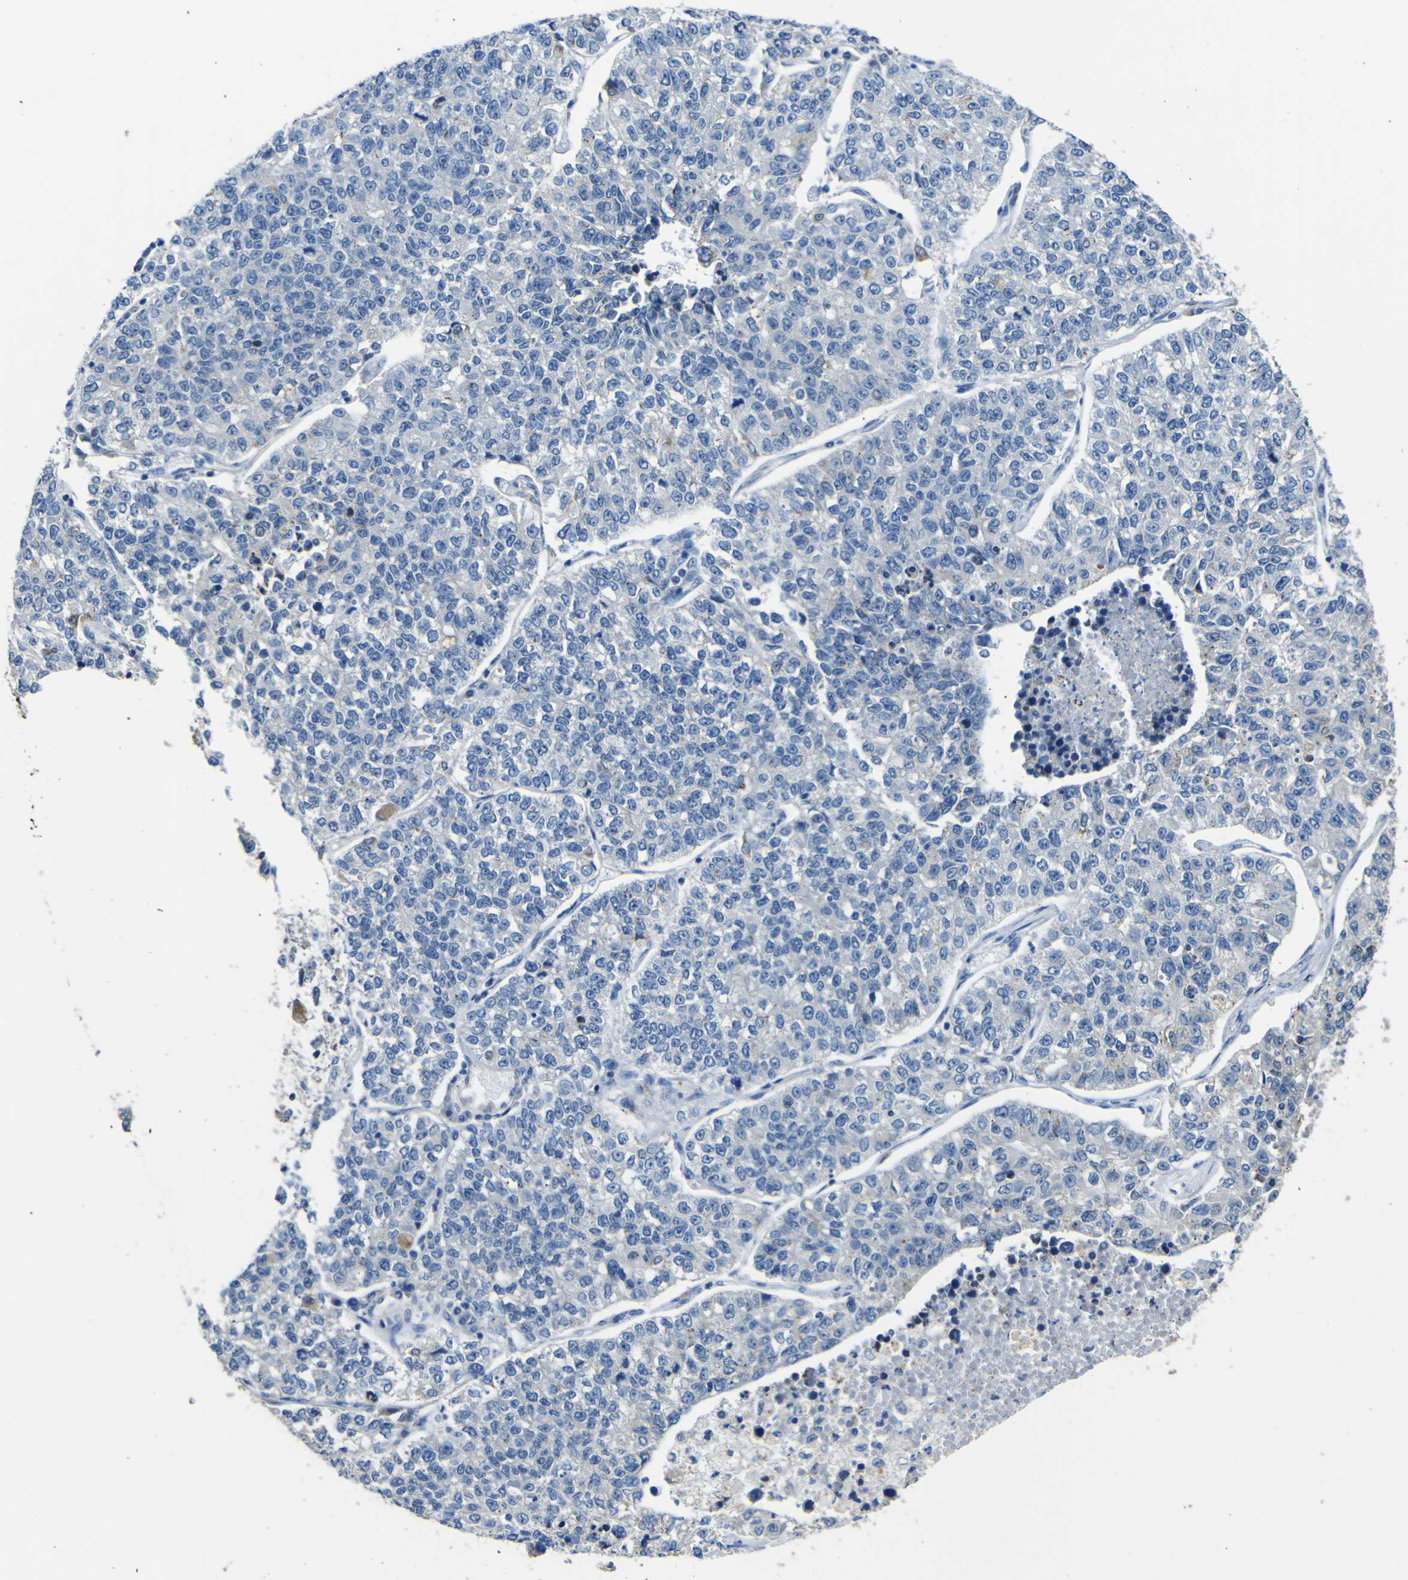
{"staining": {"intensity": "negative", "quantity": "none", "location": "none"}, "tissue": "lung cancer", "cell_type": "Tumor cells", "image_type": "cancer", "snomed": [{"axis": "morphology", "description": "Adenocarcinoma, NOS"}, {"axis": "topography", "description": "Lung"}], "caption": "An immunohistochemistry (IHC) histopathology image of lung cancer (adenocarcinoma) is shown. There is no staining in tumor cells of lung cancer (adenocarcinoma). (DAB (3,3'-diaminobenzidine) immunohistochemistry with hematoxylin counter stain).", "gene": "ALDH18A1", "patient": {"sex": "male", "age": 49}}